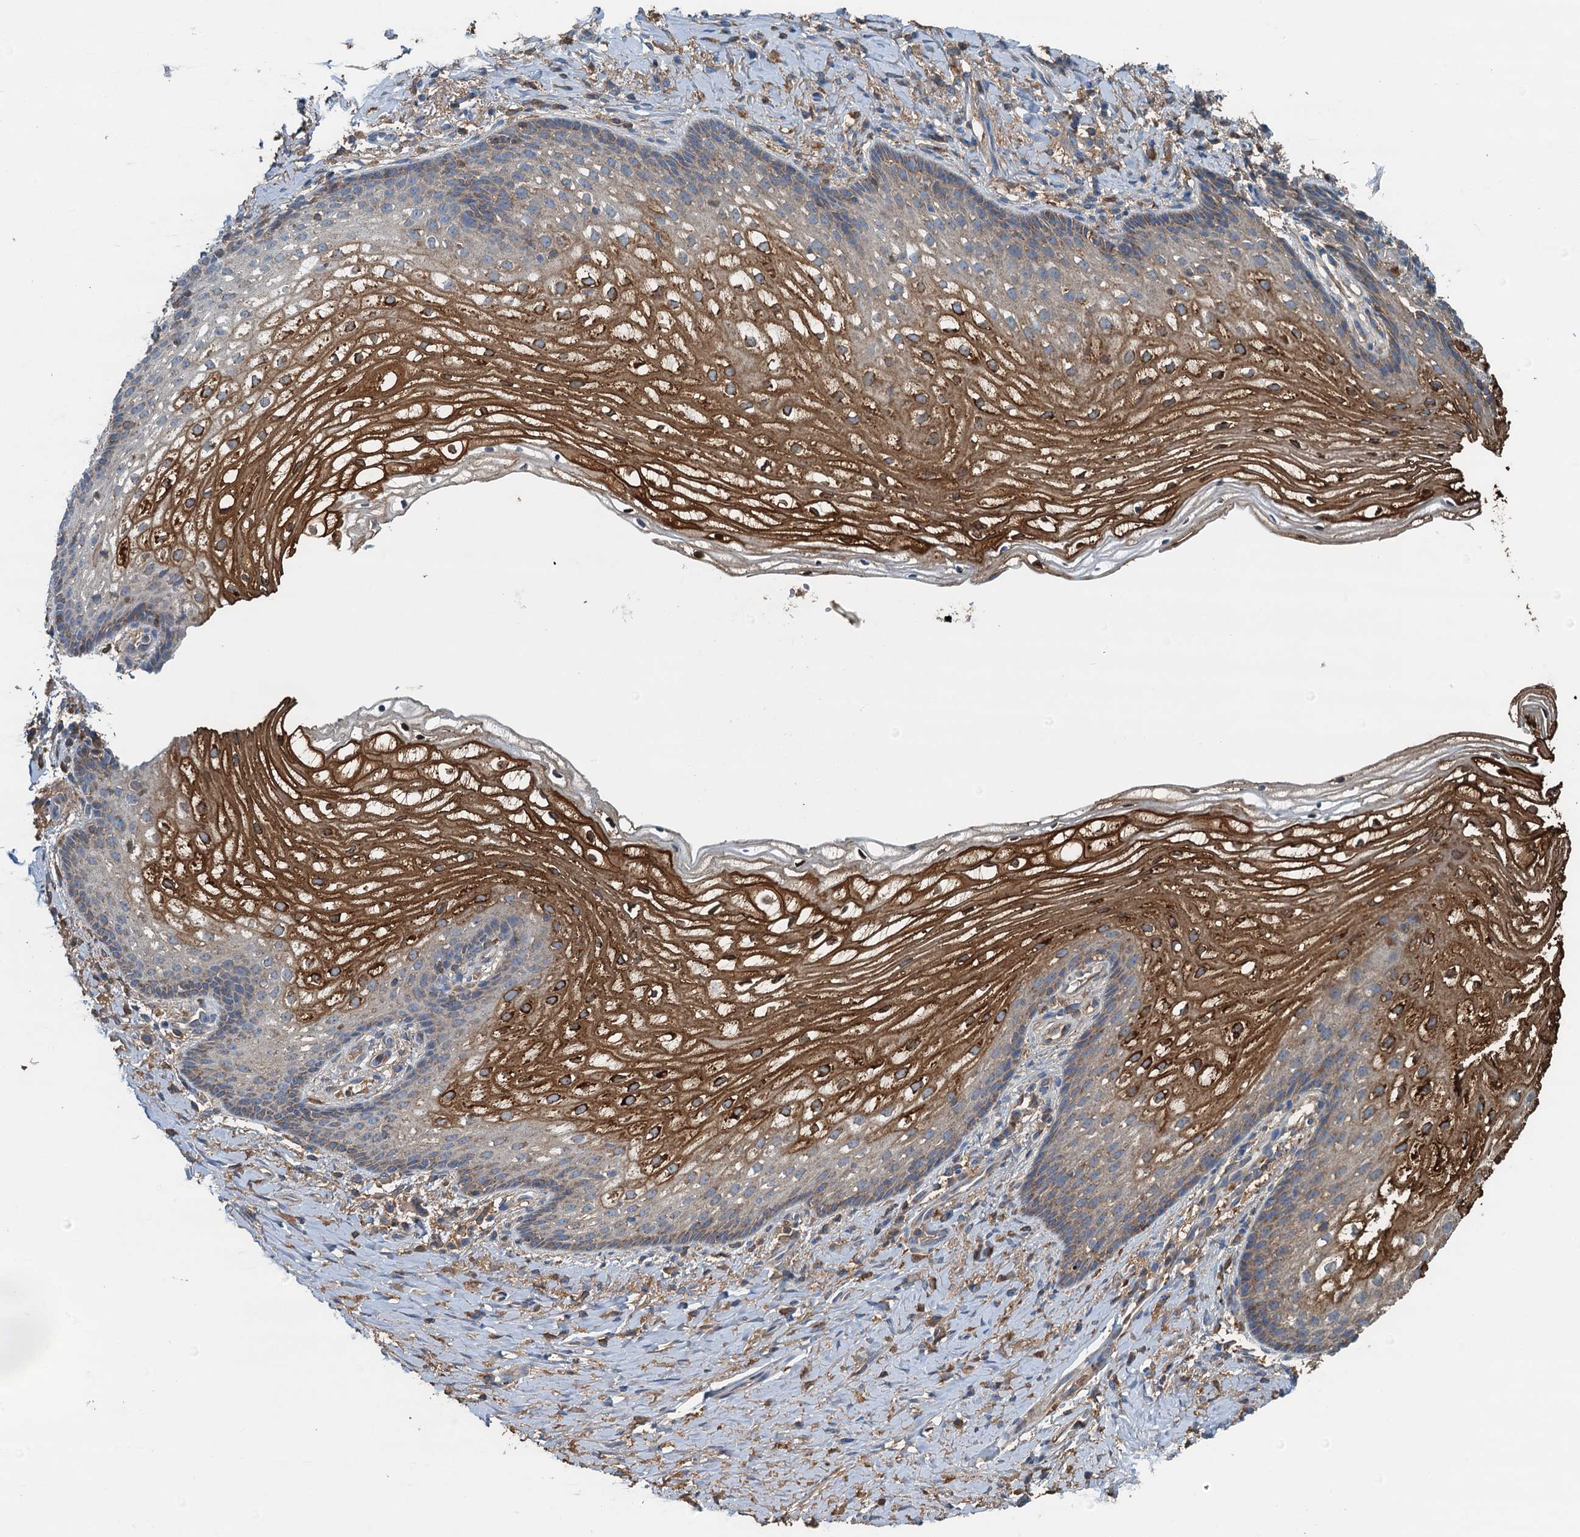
{"staining": {"intensity": "strong", "quantity": "25%-75%", "location": "cytoplasmic/membranous"}, "tissue": "vagina", "cell_type": "Squamous epithelial cells", "image_type": "normal", "snomed": [{"axis": "morphology", "description": "Normal tissue, NOS"}, {"axis": "topography", "description": "Vagina"}], "caption": "Protein staining exhibits strong cytoplasmic/membranous staining in about 25%-75% of squamous epithelial cells in normal vagina.", "gene": "LSM14B", "patient": {"sex": "female", "age": 60}}